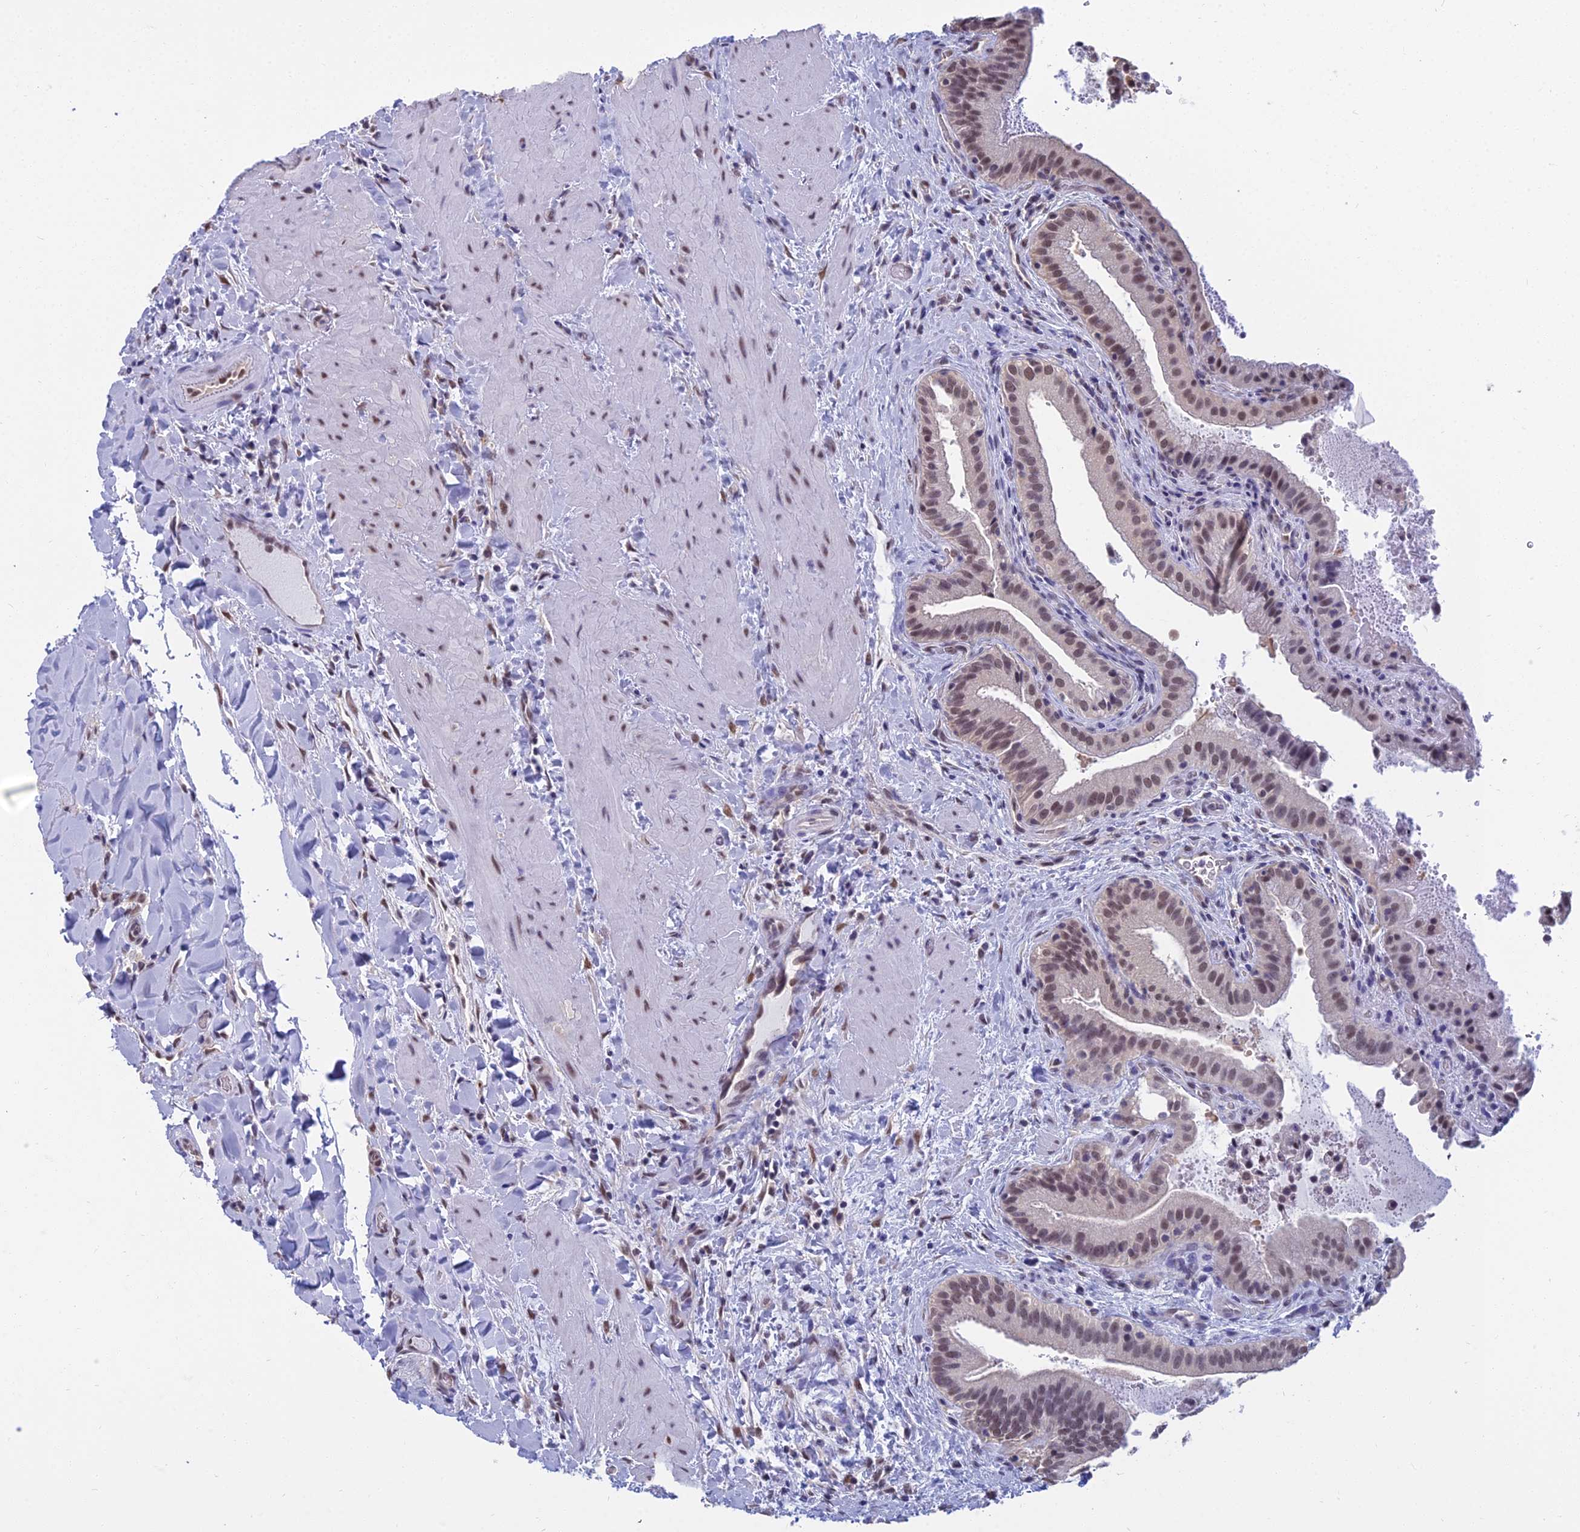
{"staining": {"intensity": "moderate", "quantity": ">75%", "location": "nuclear"}, "tissue": "gallbladder", "cell_type": "Glandular cells", "image_type": "normal", "snomed": [{"axis": "morphology", "description": "Normal tissue, NOS"}, {"axis": "topography", "description": "Gallbladder"}], "caption": "The immunohistochemical stain highlights moderate nuclear positivity in glandular cells of unremarkable gallbladder.", "gene": "SRSF7", "patient": {"sex": "male", "age": 24}}